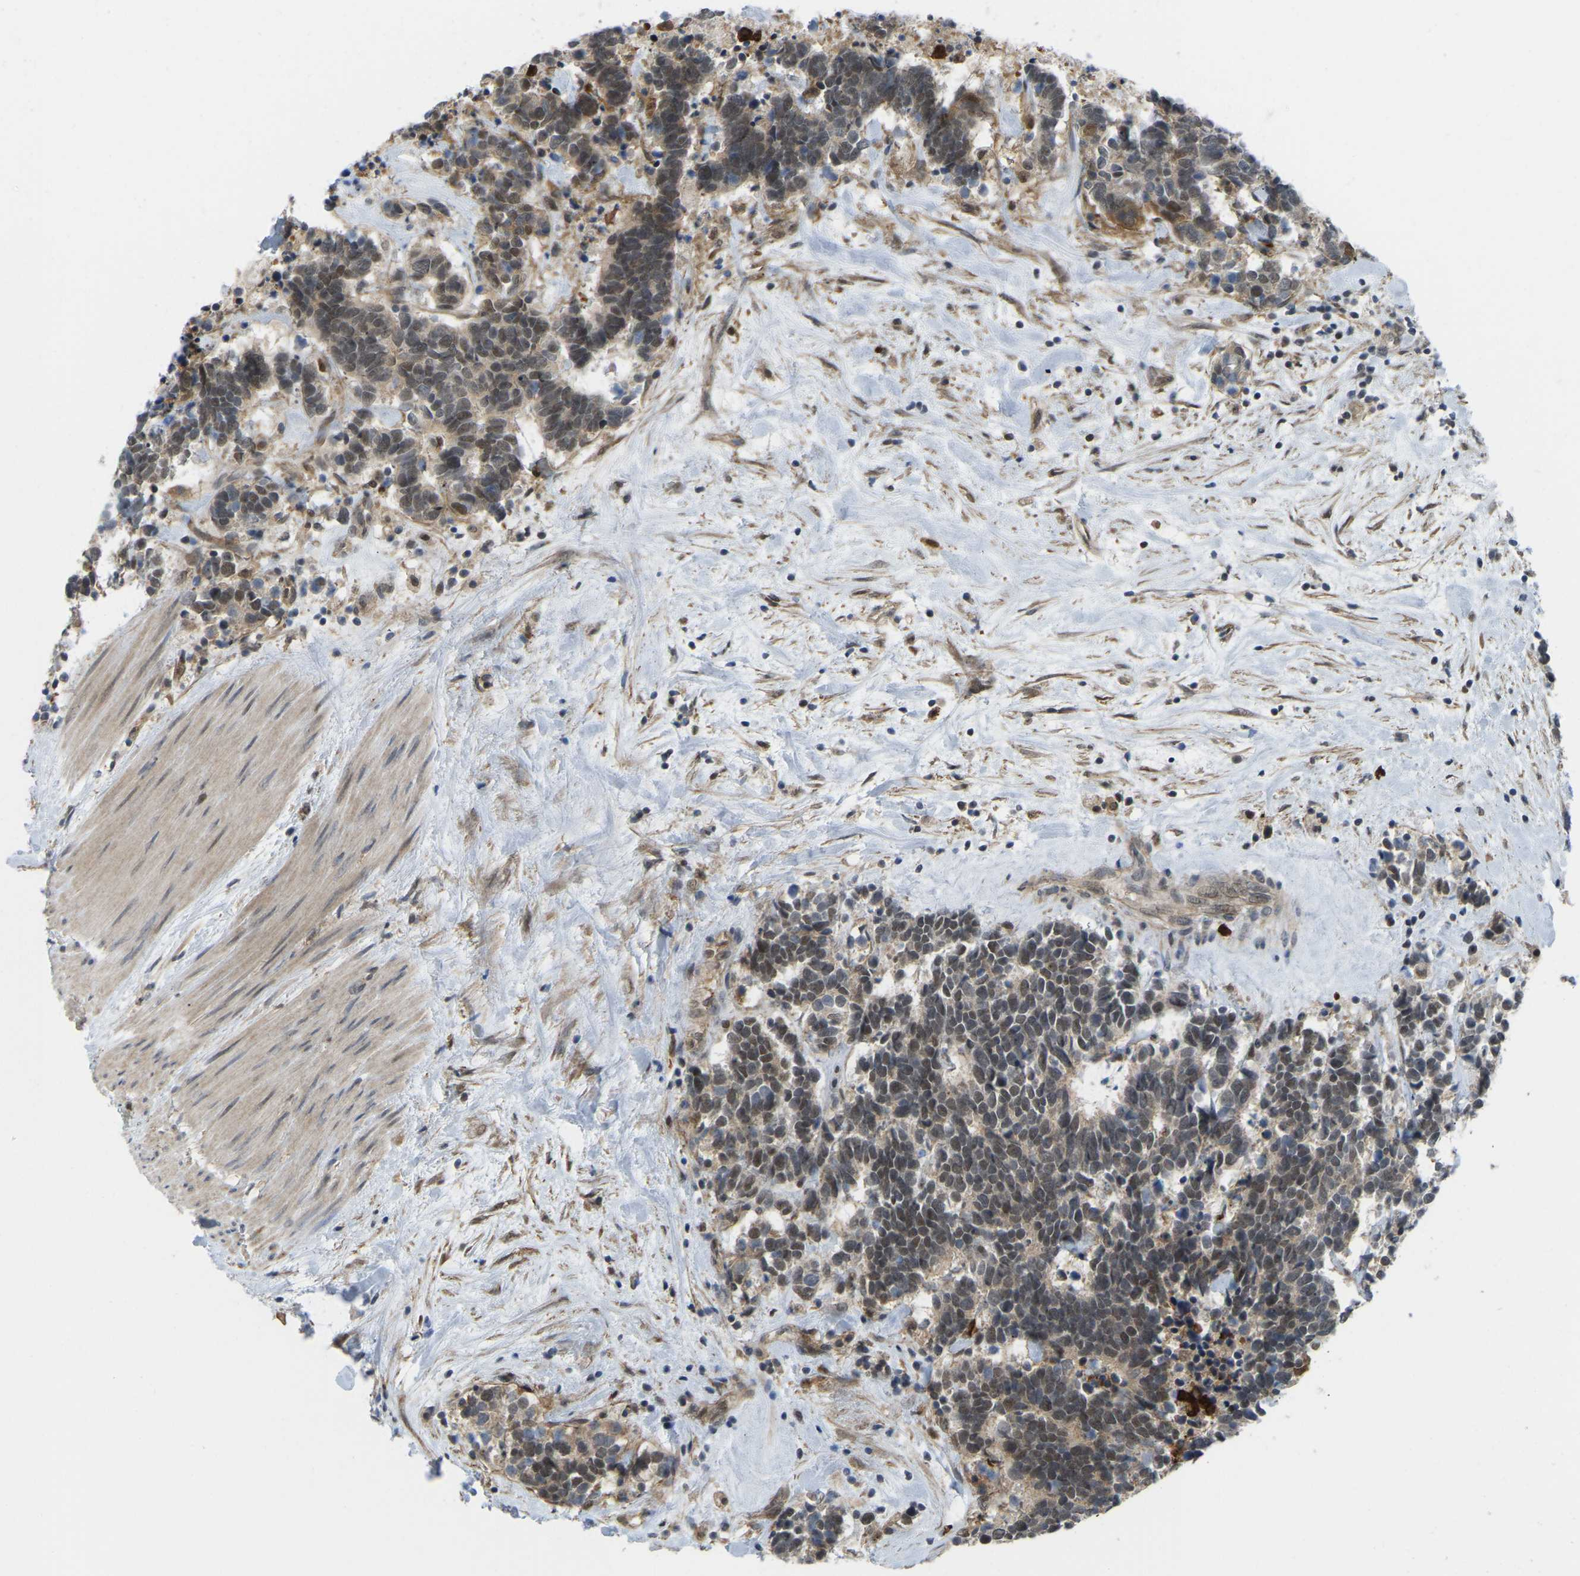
{"staining": {"intensity": "moderate", "quantity": ">75%", "location": "cytoplasmic/membranous,nuclear"}, "tissue": "carcinoid", "cell_type": "Tumor cells", "image_type": "cancer", "snomed": [{"axis": "morphology", "description": "Carcinoma, NOS"}, {"axis": "morphology", "description": "Carcinoid, malignant, NOS"}, {"axis": "topography", "description": "Urinary bladder"}], "caption": "Human carcinoma stained for a protein (brown) shows moderate cytoplasmic/membranous and nuclear positive staining in approximately >75% of tumor cells.", "gene": "SERPINB5", "patient": {"sex": "male", "age": 57}}